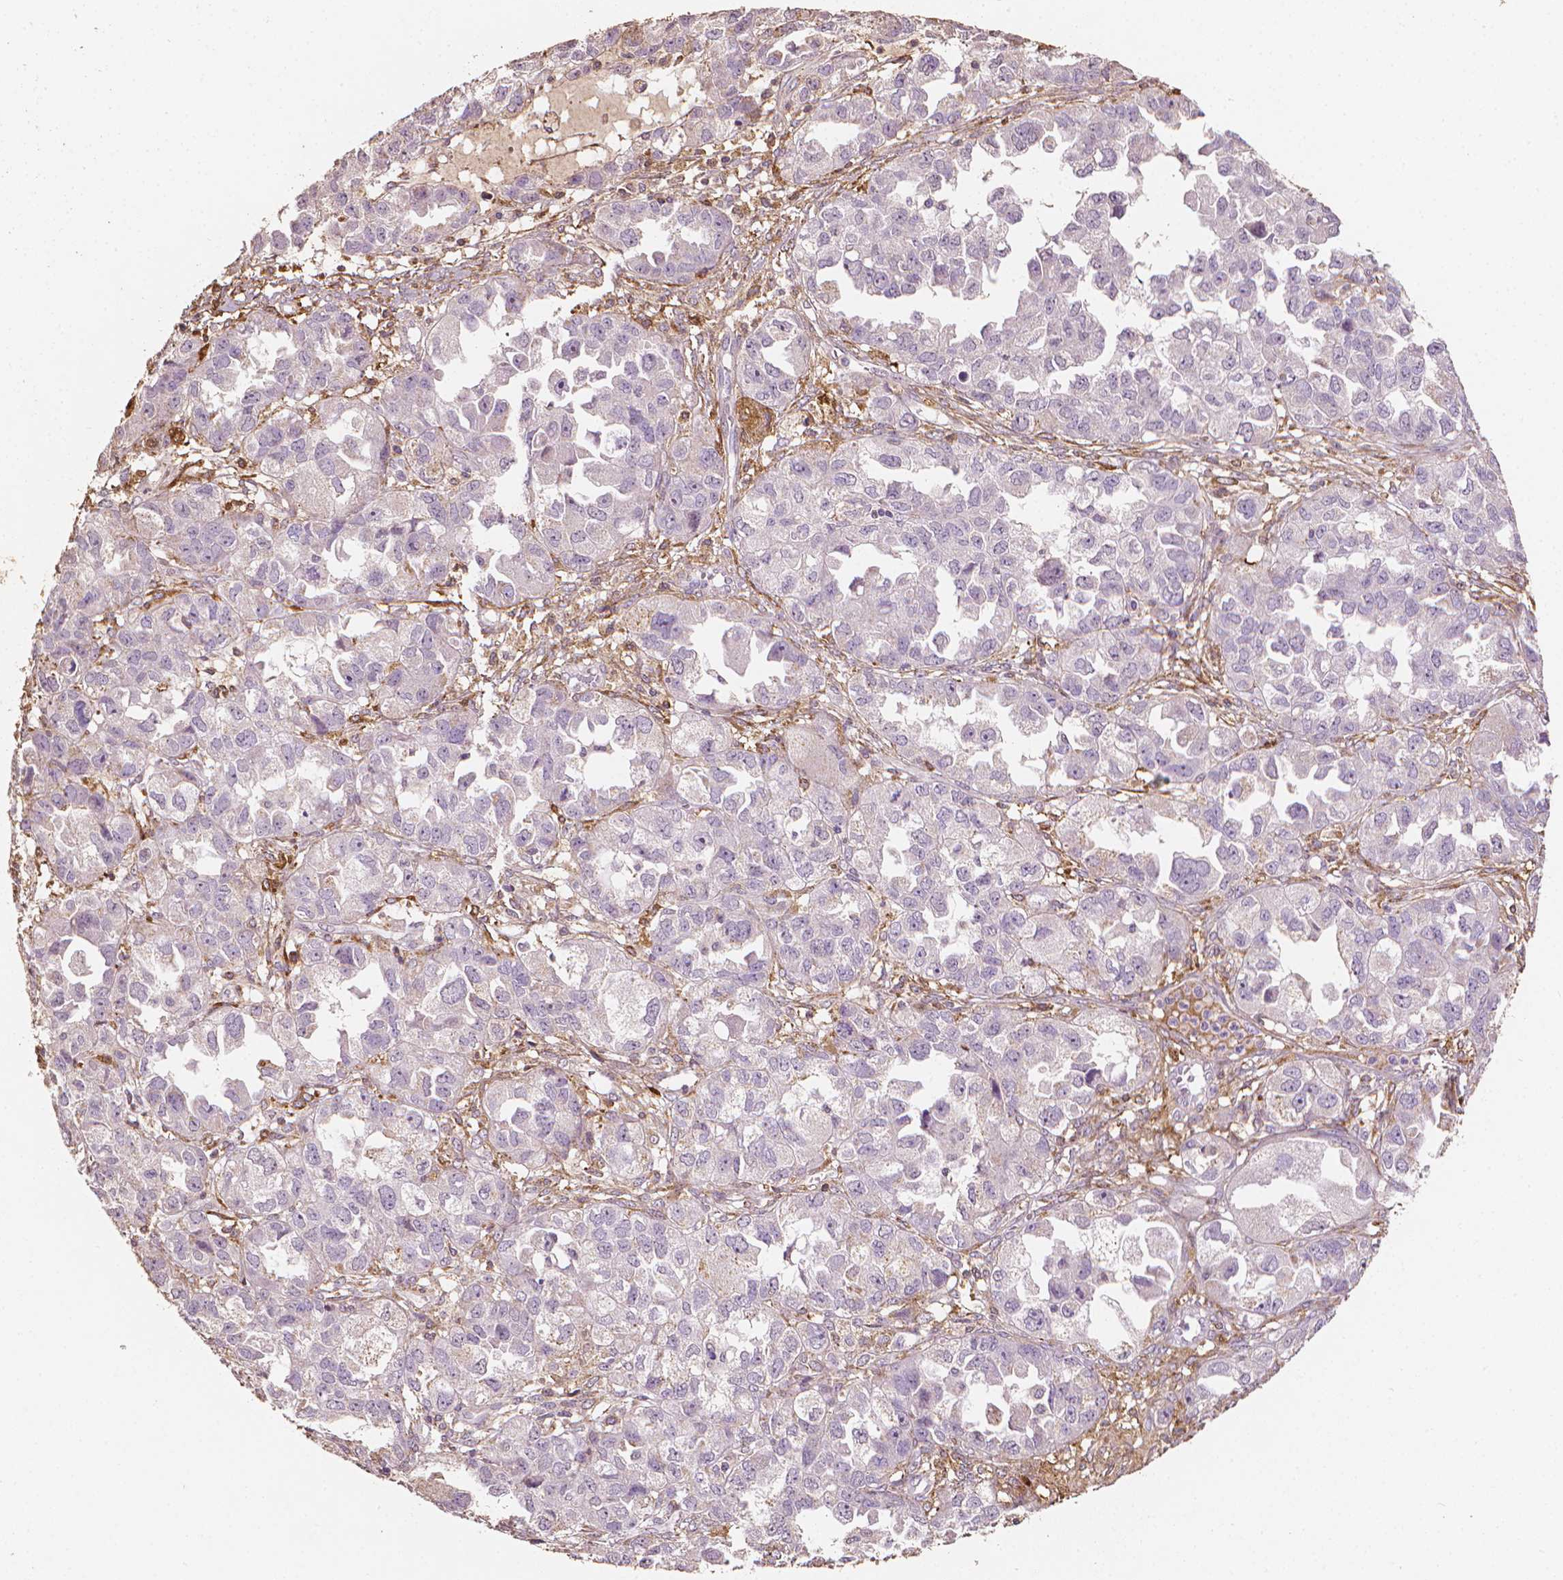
{"staining": {"intensity": "negative", "quantity": "none", "location": "none"}, "tissue": "ovarian cancer", "cell_type": "Tumor cells", "image_type": "cancer", "snomed": [{"axis": "morphology", "description": "Cystadenocarcinoma, serous, NOS"}, {"axis": "topography", "description": "Ovary"}], "caption": "Ovarian cancer (serous cystadenocarcinoma) was stained to show a protein in brown. There is no significant expression in tumor cells.", "gene": "DCN", "patient": {"sex": "female", "age": 84}}